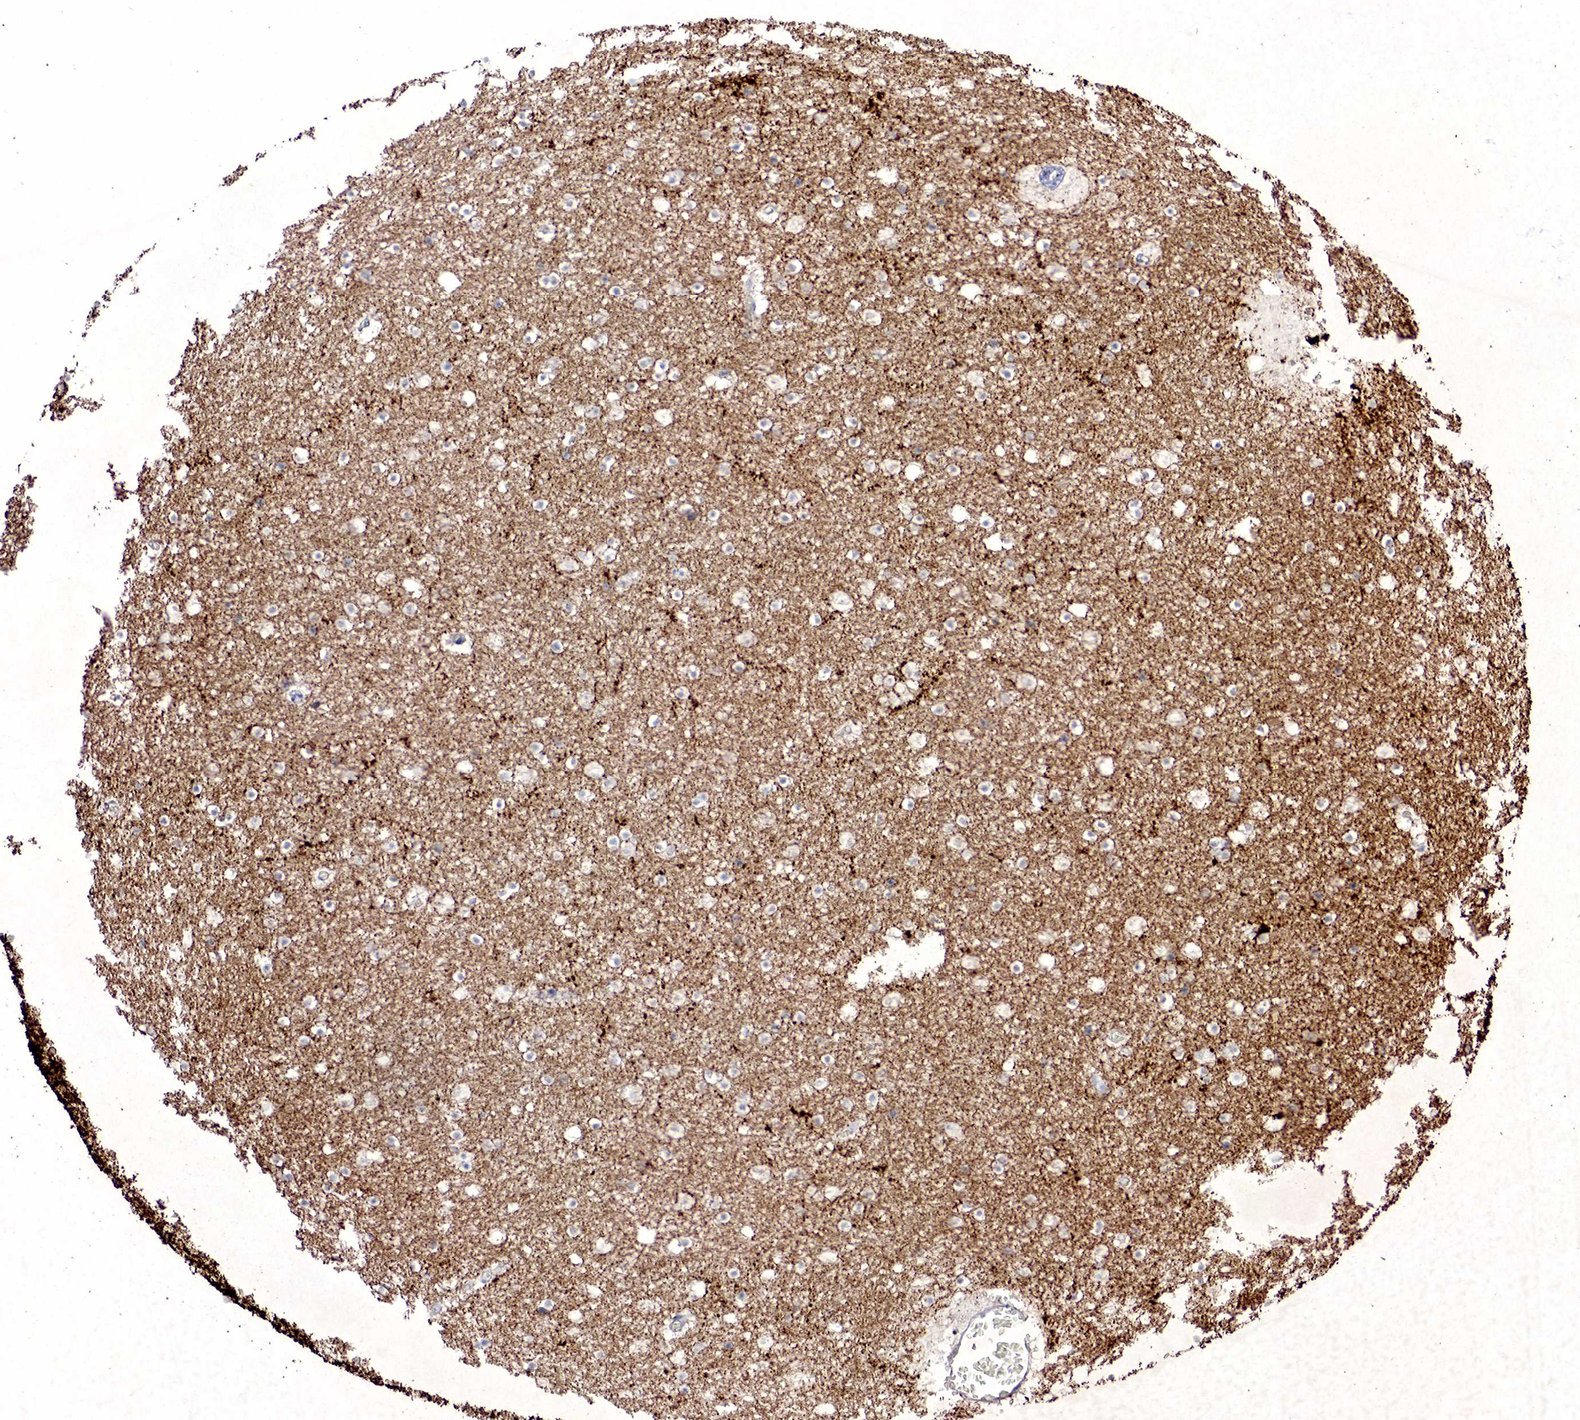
{"staining": {"intensity": "negative", "quantity": "none", "location": "none"}, "tissue": "caudate", "cell_type": "Glial cells", "image_type": "normal", "snomed": [{"axis": "morphology", "description": "Normal tissue, NOS"}, {"axis": "topography", "description": "Lateral ventricle wall"}], "caption": "This is a micrograph of immunohistochemistry staining of benign caudate, which shows no staining in glial cells. The staining was performed using DAB to visualize the protein expression in brown, while the nuclei were stained in blue with hematoxylin (Magnification: 20x).", "gene": "SYP", "patient": {"sex": "male", "age": 45}}